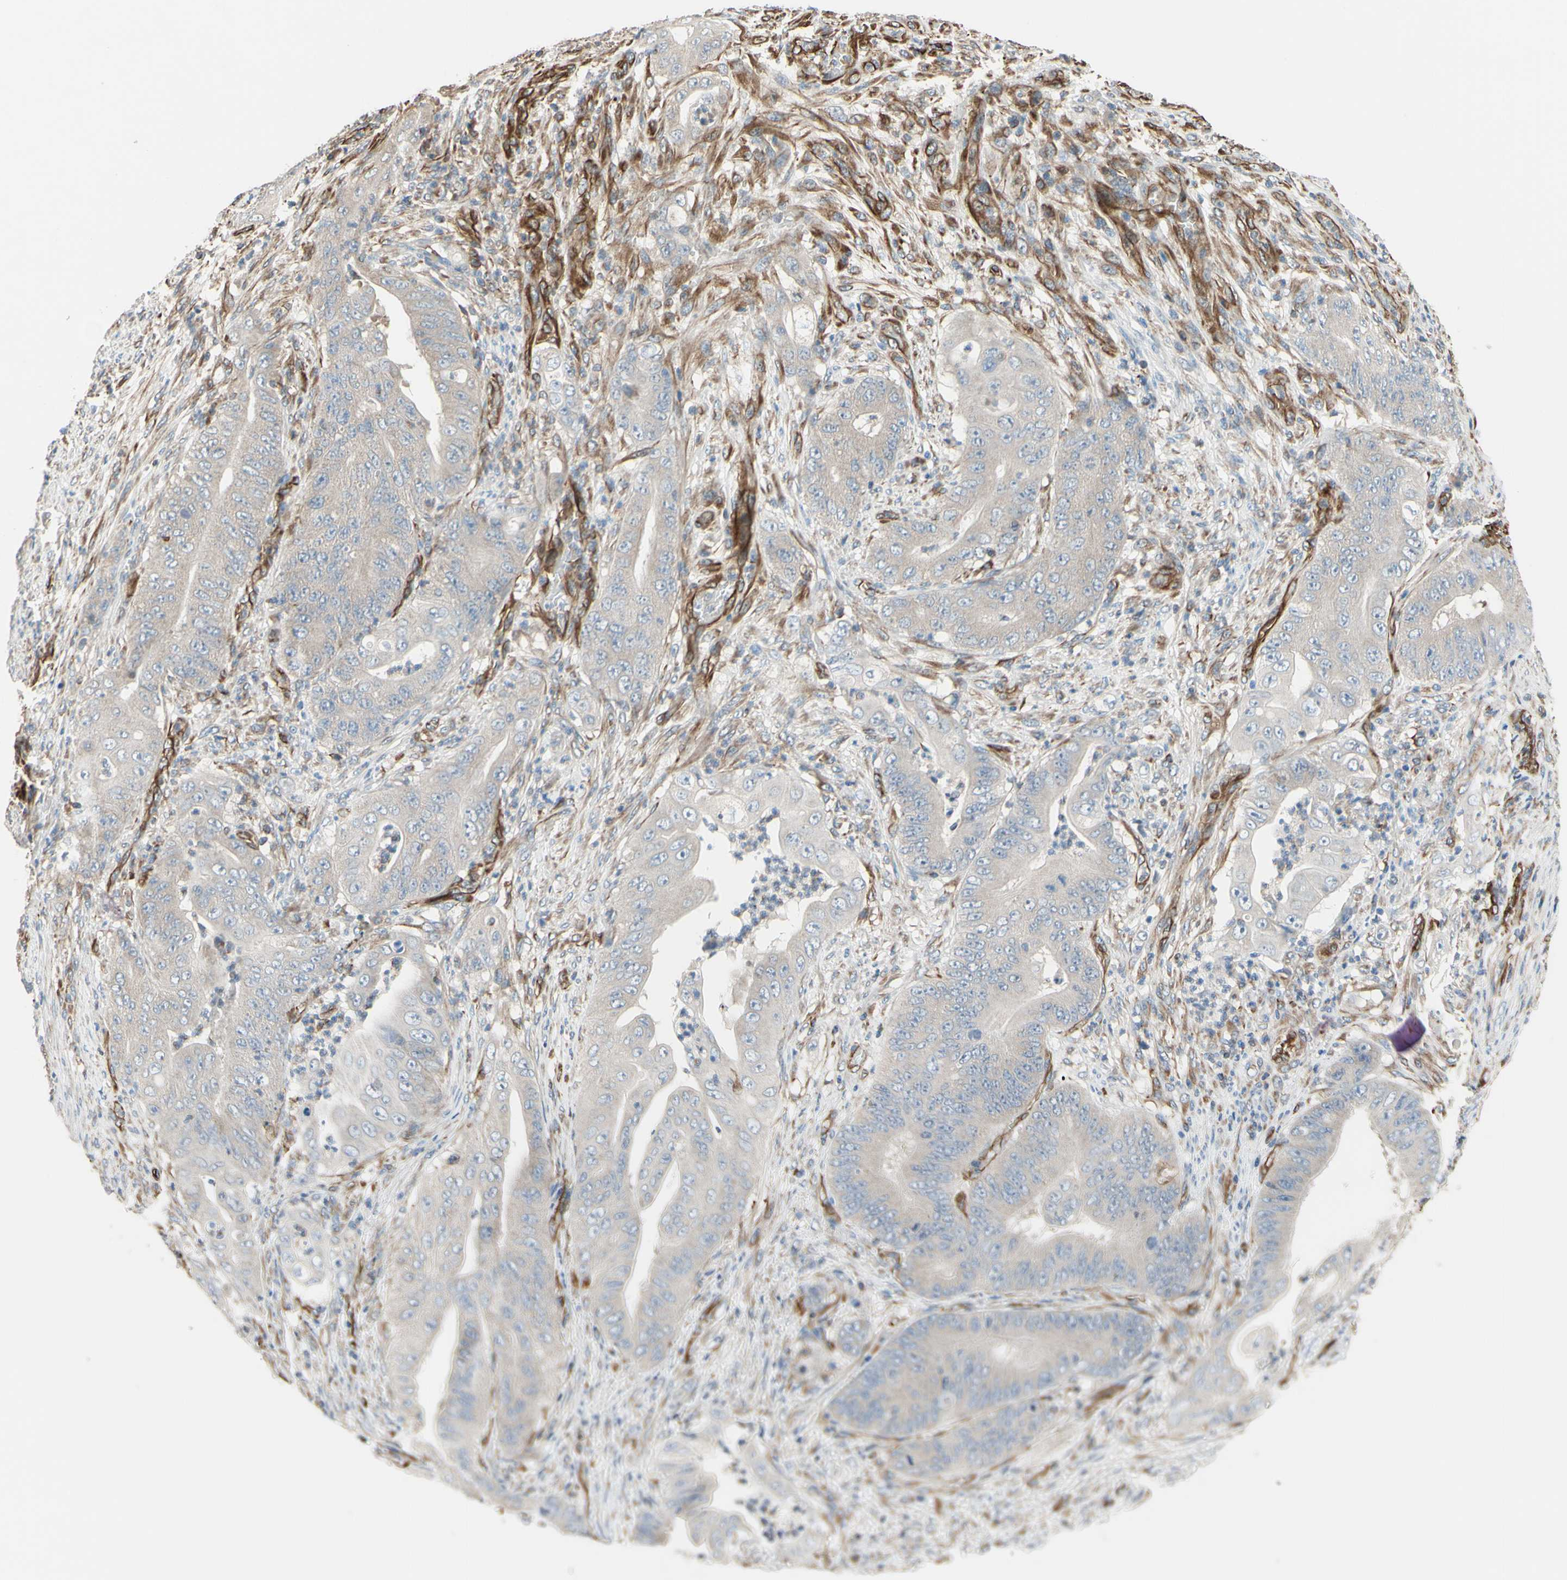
{"staining": {"intensity": "weak", "quantity": ">75%", "location": "cytoplasmic/membranous"}, "tissue": "stomach cancer", "cell_type": "Tumor cells", "image_type": "cancer", "snomed": [{"axis": "morphology", "description": "Adenocarcinoma, NOS"}, {"axis": "topography", "description": "Stomach"}], "caption": "Immunohistochemistry (IHC) staining of adenocarcinoma (stomach), which reveals low levels of weak cytoplasmic/membranous staining in about >75% of tumor cells indicating weak cytoplasmic/membranous protein positivity. The staining was performed using DAB (brown) for protein detection and nuclei were counterstained in hematoxylin (blue).", "gene": "TRAF2", "patient": {"sex": "female", "age": 73}}